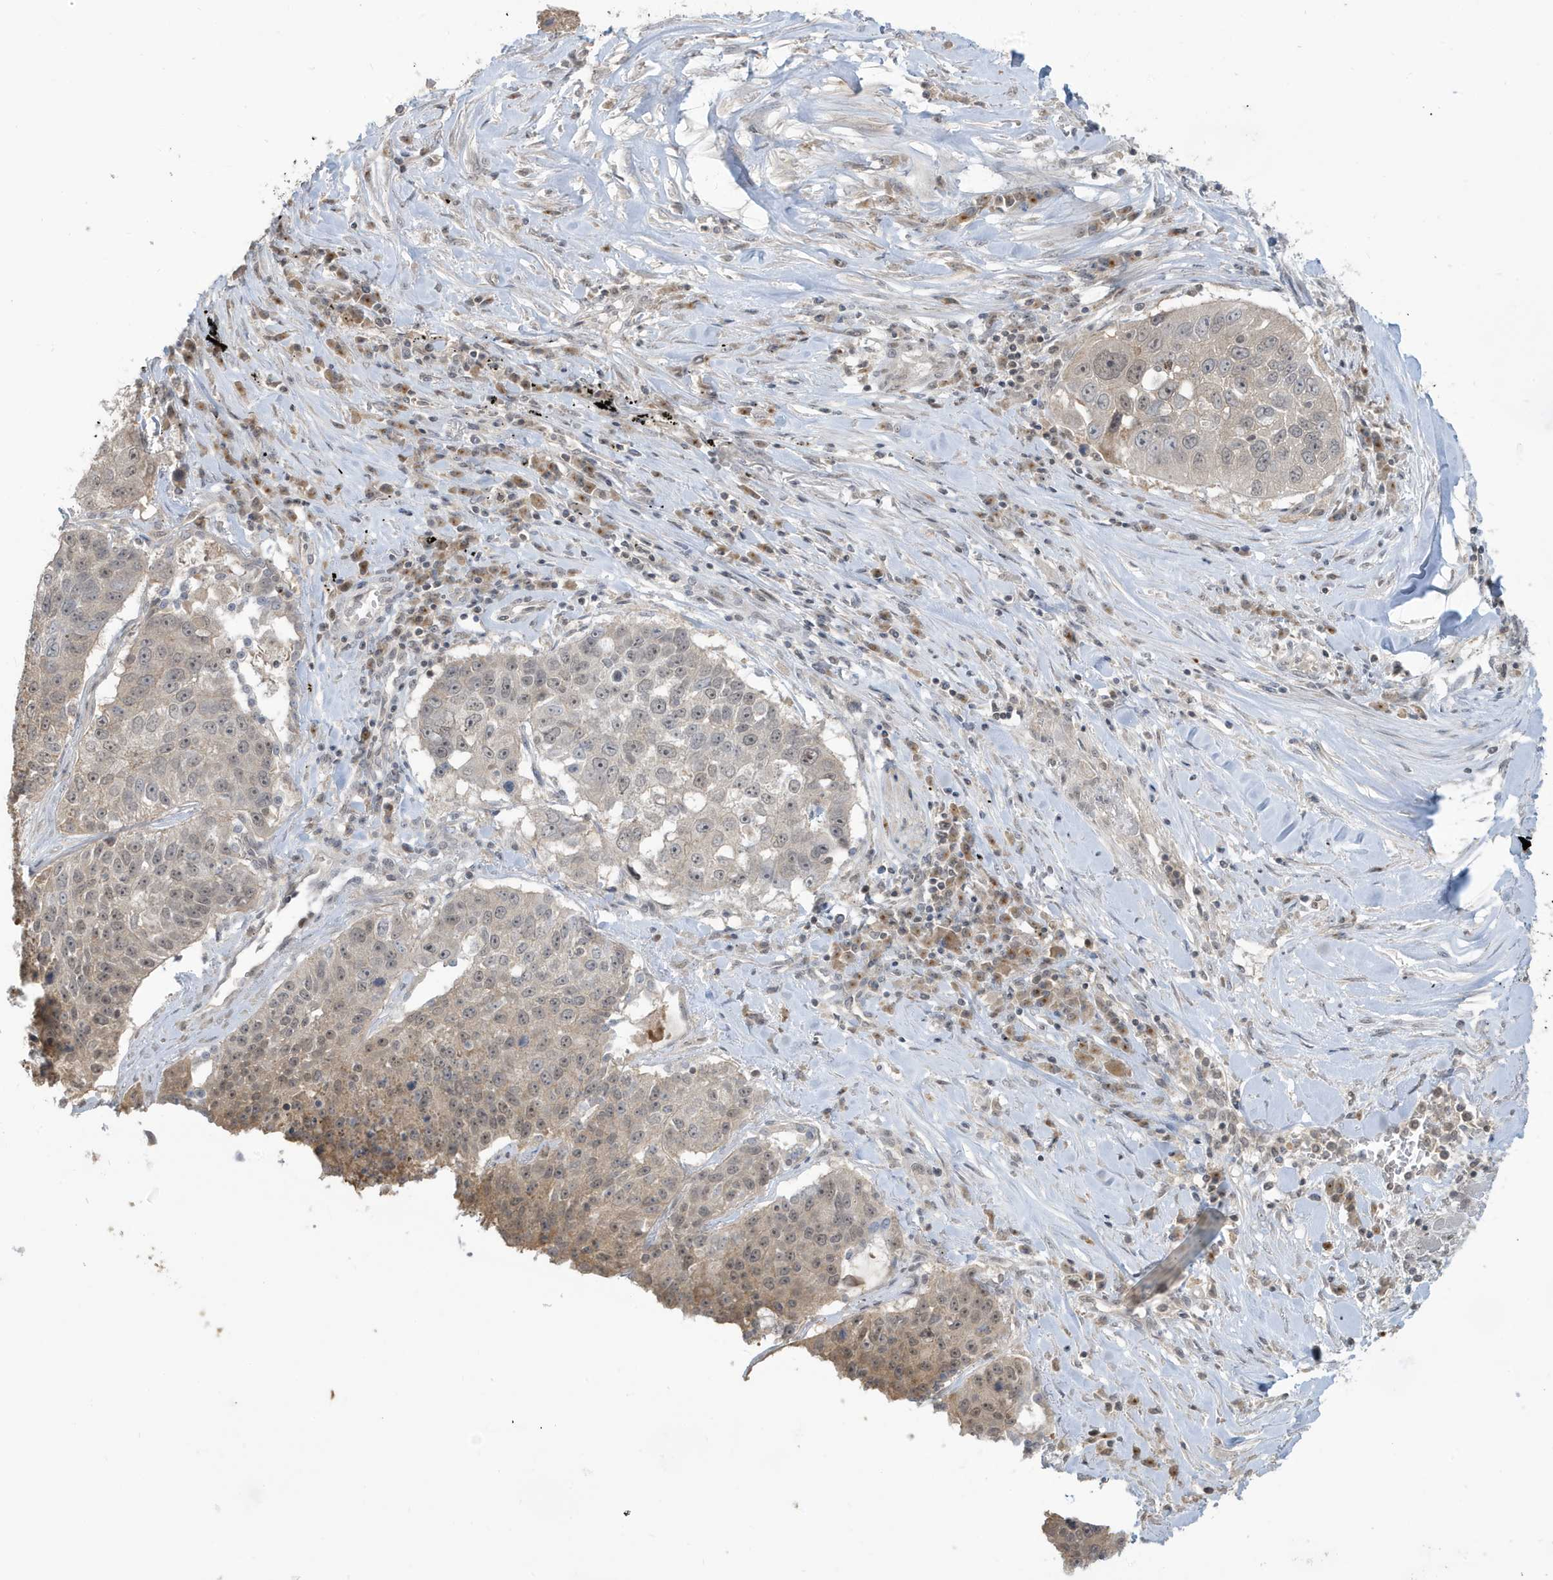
{"staining": {"intensity": "weak", "quantity": "25%-75%", "location": "cytoplasmic/membranous"}, "tissue": "lung cancer", "cell_type": "Tumor cells", "image_type": "cancer", "snomed": [{"axis": "morphology", "description": "Squamous cell carcinoma, NOS"}, {"axis": "topography", "description": "Lung"}], "caption": "Human lung cancer stained with a brown dye demonstrates weak cytoplasmic/membranous positive positivity in approximately 25%-75% of tumor cells.", "gene": "PRRT3", "patient": {"sex": "male", "age": 61}}